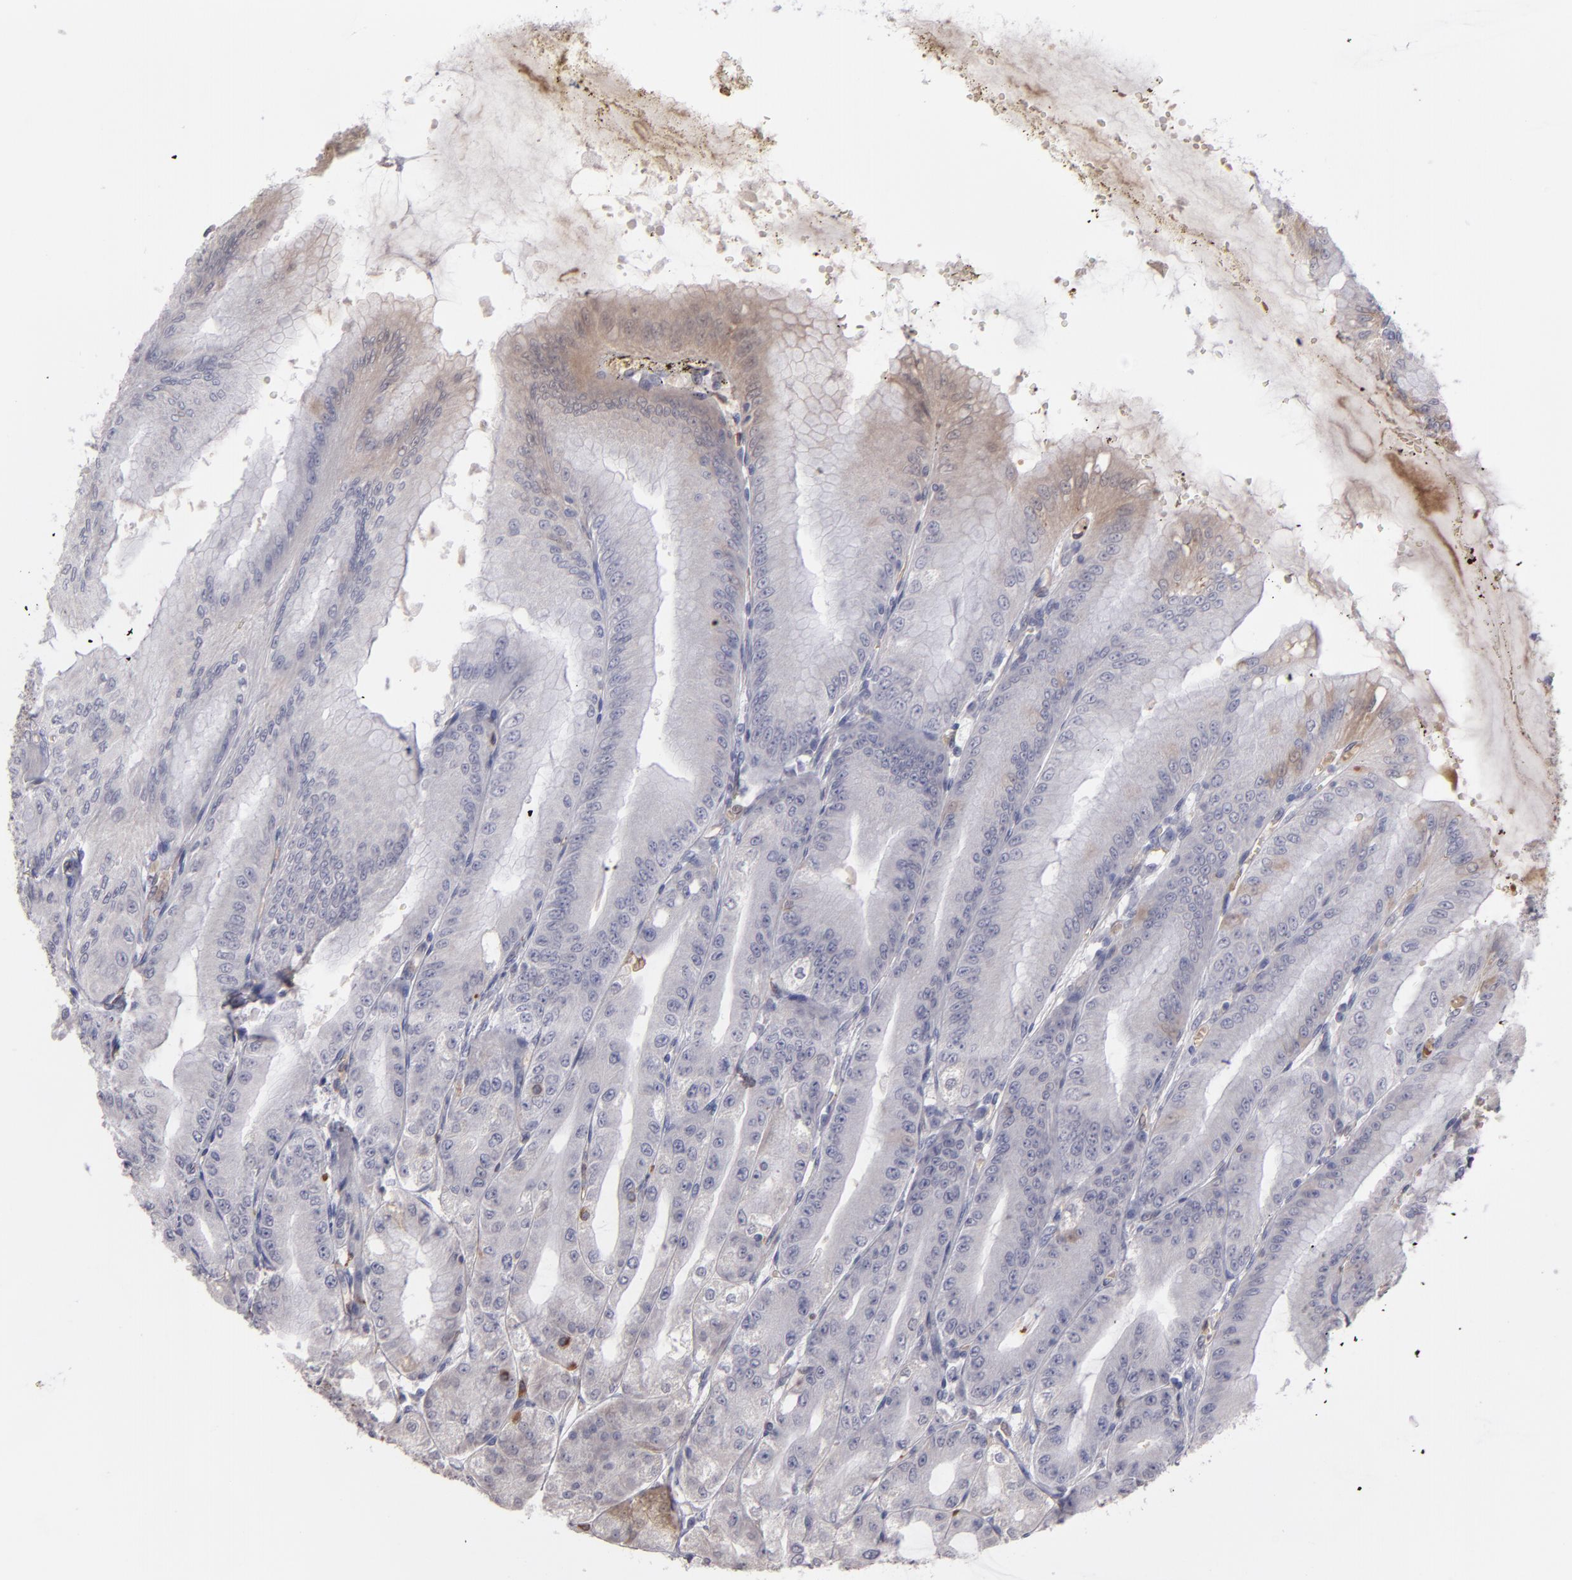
{"staining": {"intensity": "negative", "quantity": "none", "location": "none"}, "tissue": "stomach", "cell_type": "Glandular cells", "image_type": "normal", "snomed": [{"axis": "morphology", "description": "Normal tissue, NOS"}, {"axis": "topography", "description": "Stomach, lower"}], "caption": "Immunohistochemistry (IHC) of normal human stomach shows no positivity in glandular cells. Nuclei are stained in blue.", "gene": "ITIH4", "patient": {"sex": "male", "age": 71}}